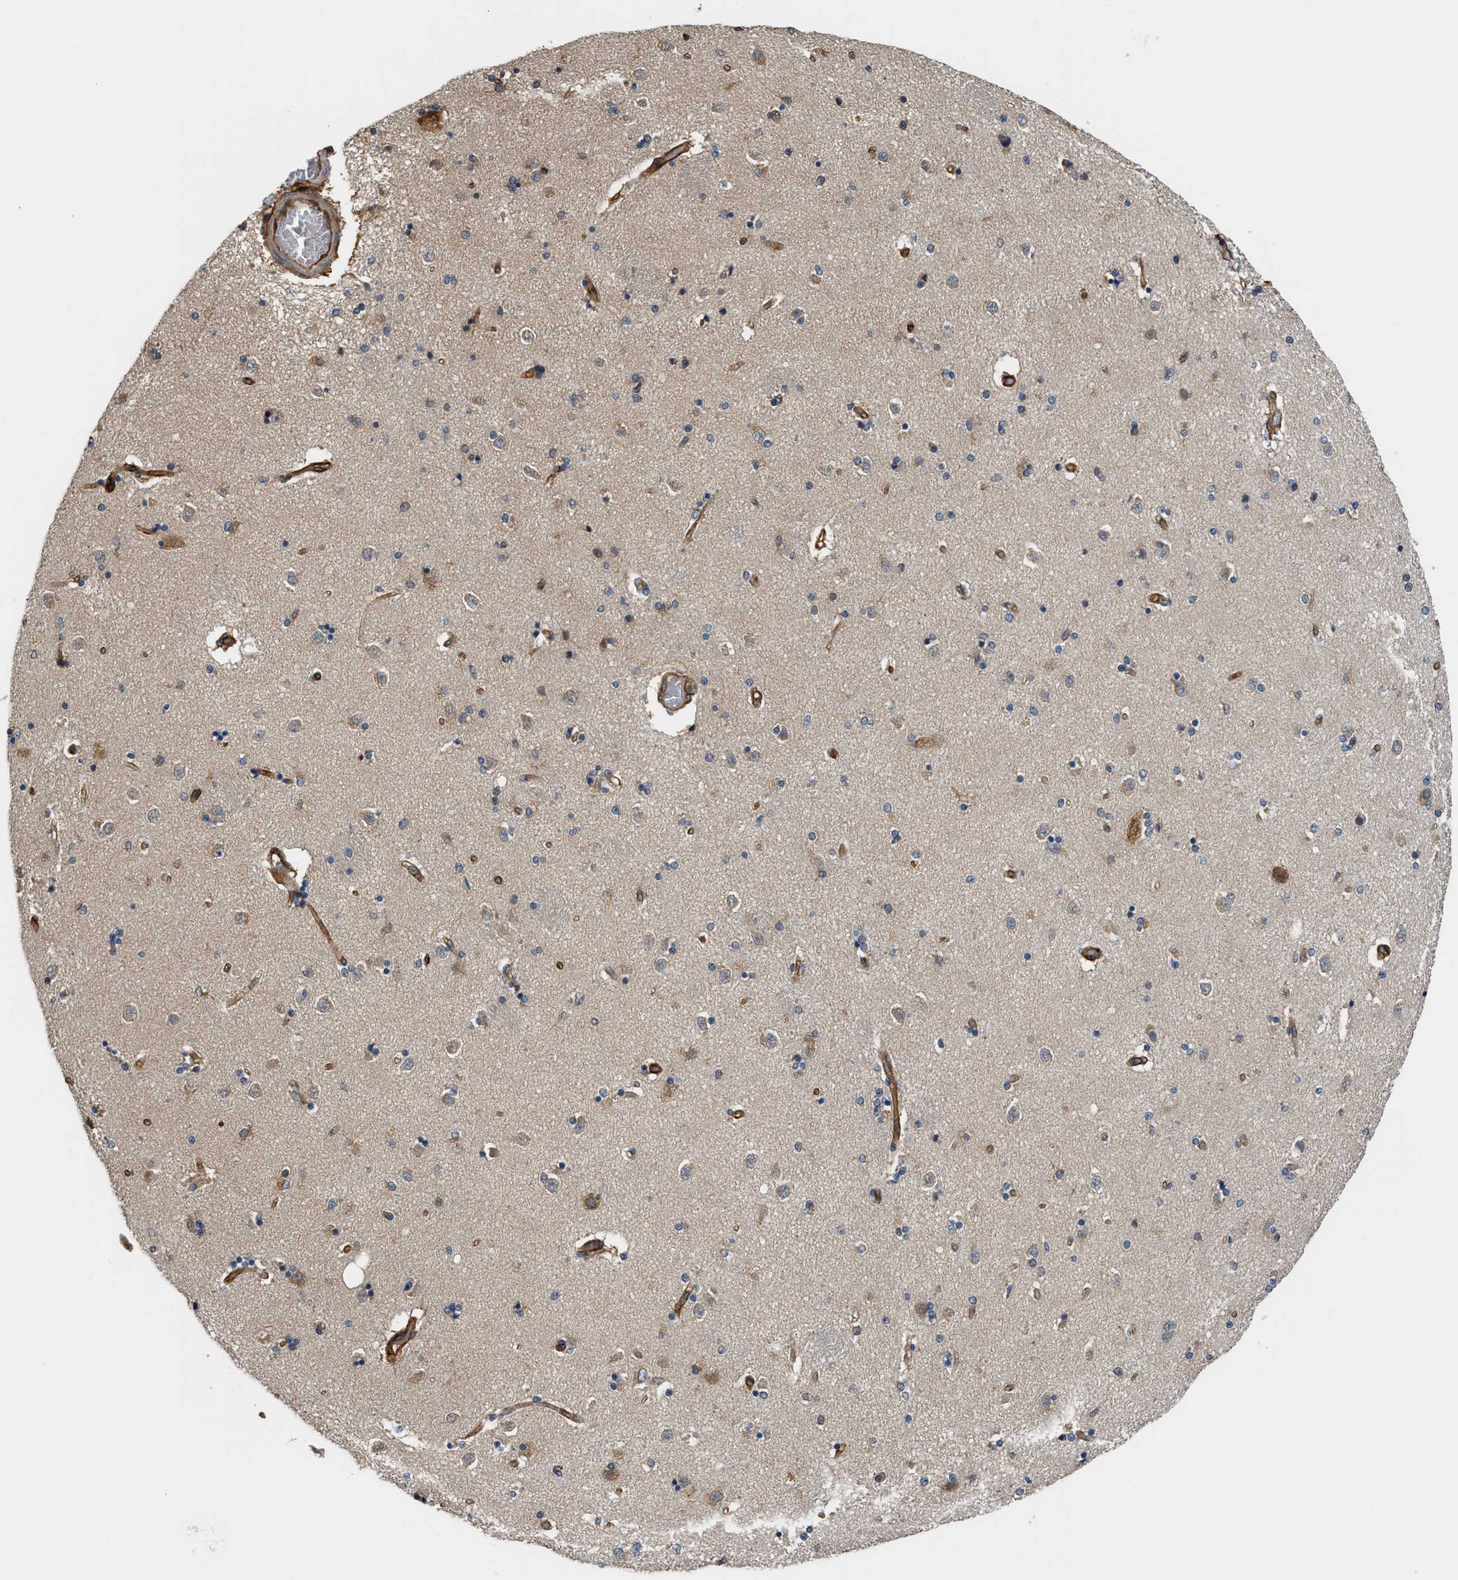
{"staining": {"intensity": "moderate", "quantity": "<25%", "location": "cytoplasmic/membranous"}, "tissue": "caudate", "cell_type": "Glial cells", "image_type": "normal", "snomed": [{"axis": "morphology", "description": "Normal tissue, NOS"}, {"axis": "topography", "description": "Lateral ventricle wall"}], "caption": "Moderate cytoplasmic/membranous positivity for a protein is identified in about <25% of glial cells of normal caudate using immunohistochemistry (IHC).", "gene": "DDHD2", "patient": {"sex": "female", "age": 54}}